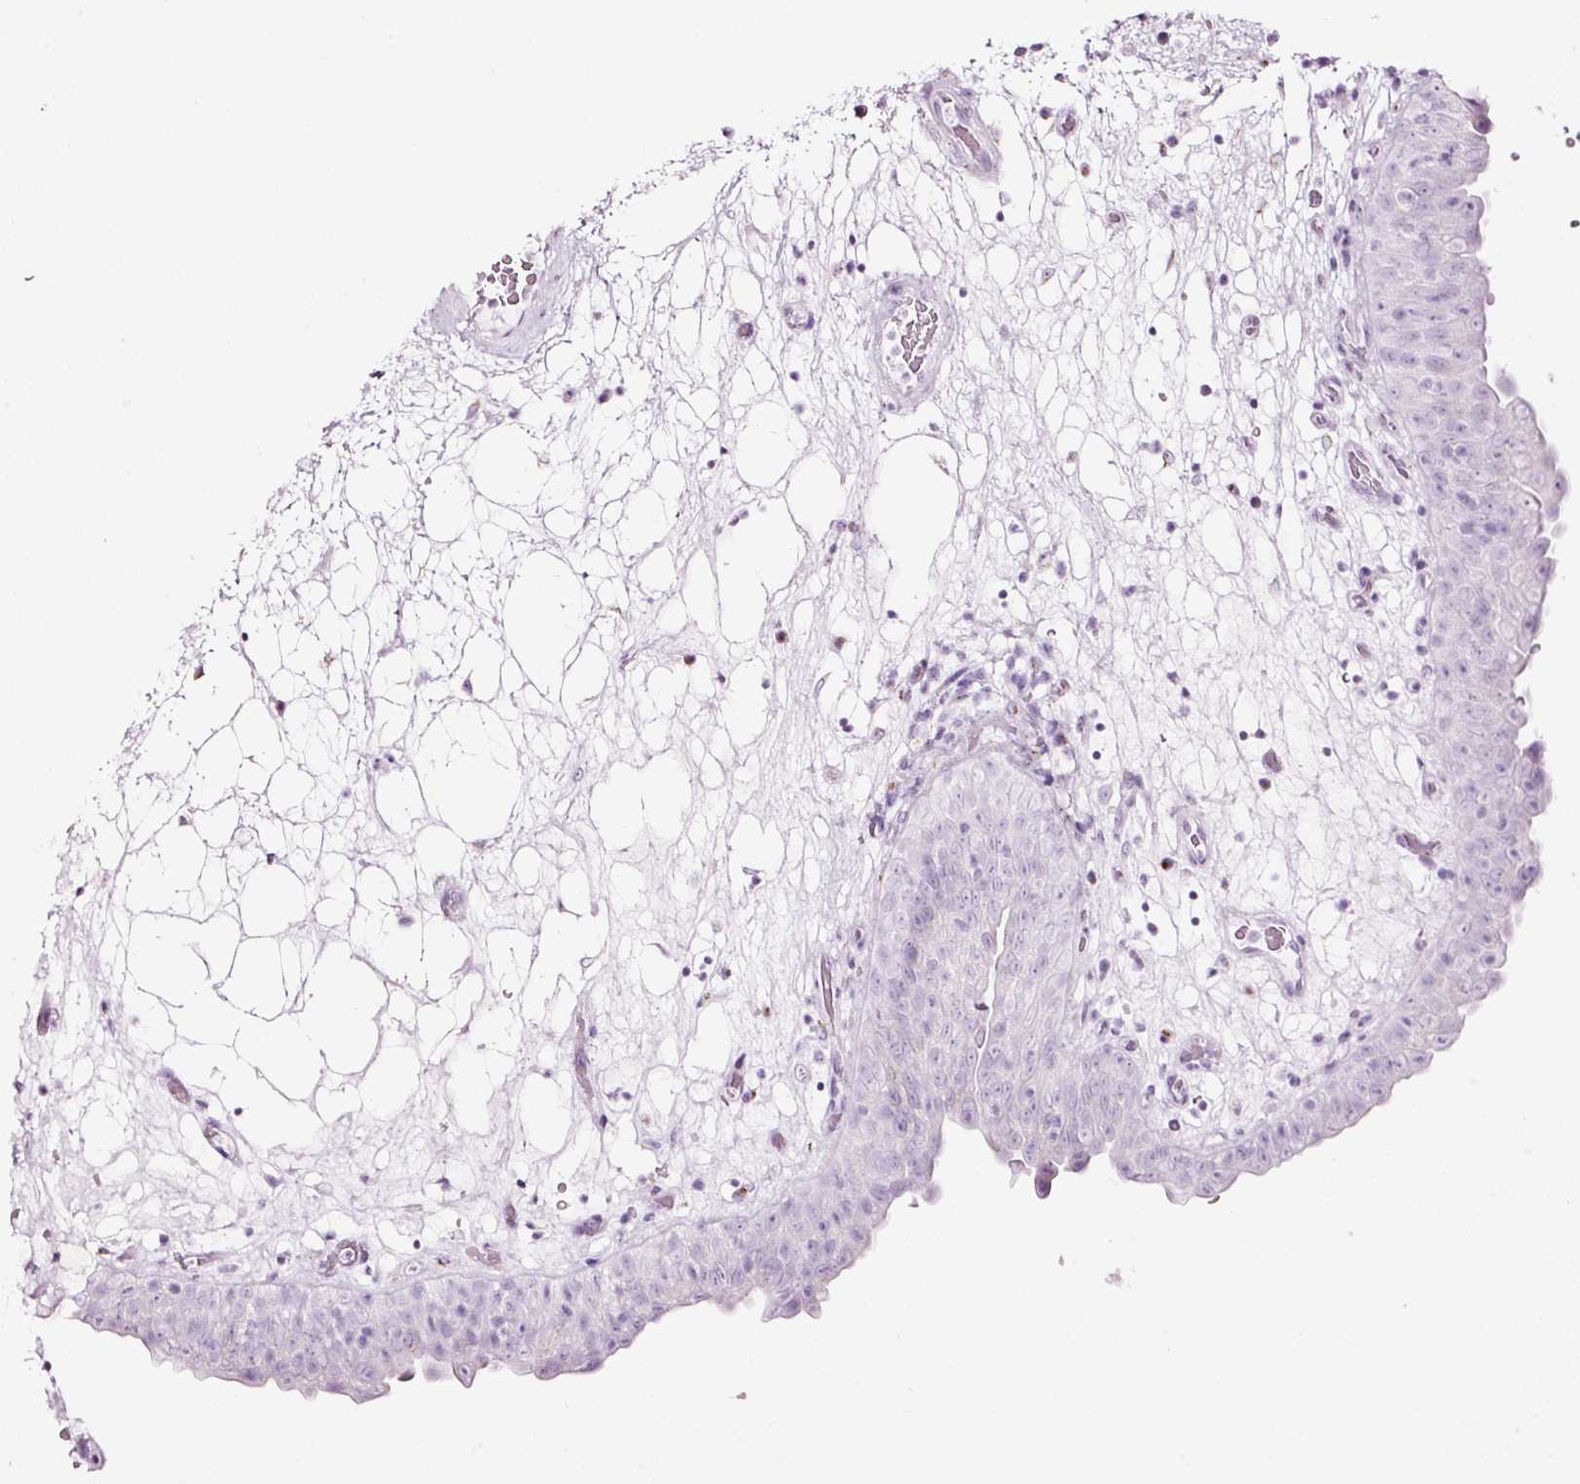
{"staining": {"intensity": "negative", "quantity": "none", "location": "none"}, "tissue": "urinary bladder", "cell_type": "Urothelial cells", "image_type": "normal", "snomed": [{"axis": "morphology", "description": "Normal tissue, NOS"}, {"axis": "topography", "description": "Urinary bladder"}], "caption": "The histopathology image reveals no significant positivity in urothelial cells of urinary bladder. The staining was performed using DAB to visualize the protein expression in brown, while the nuclei were stained in blue with hematoxylin (Magnification: 20x).", "gene": "SDF4", "patient": {"sex": "male", "age": 71}}